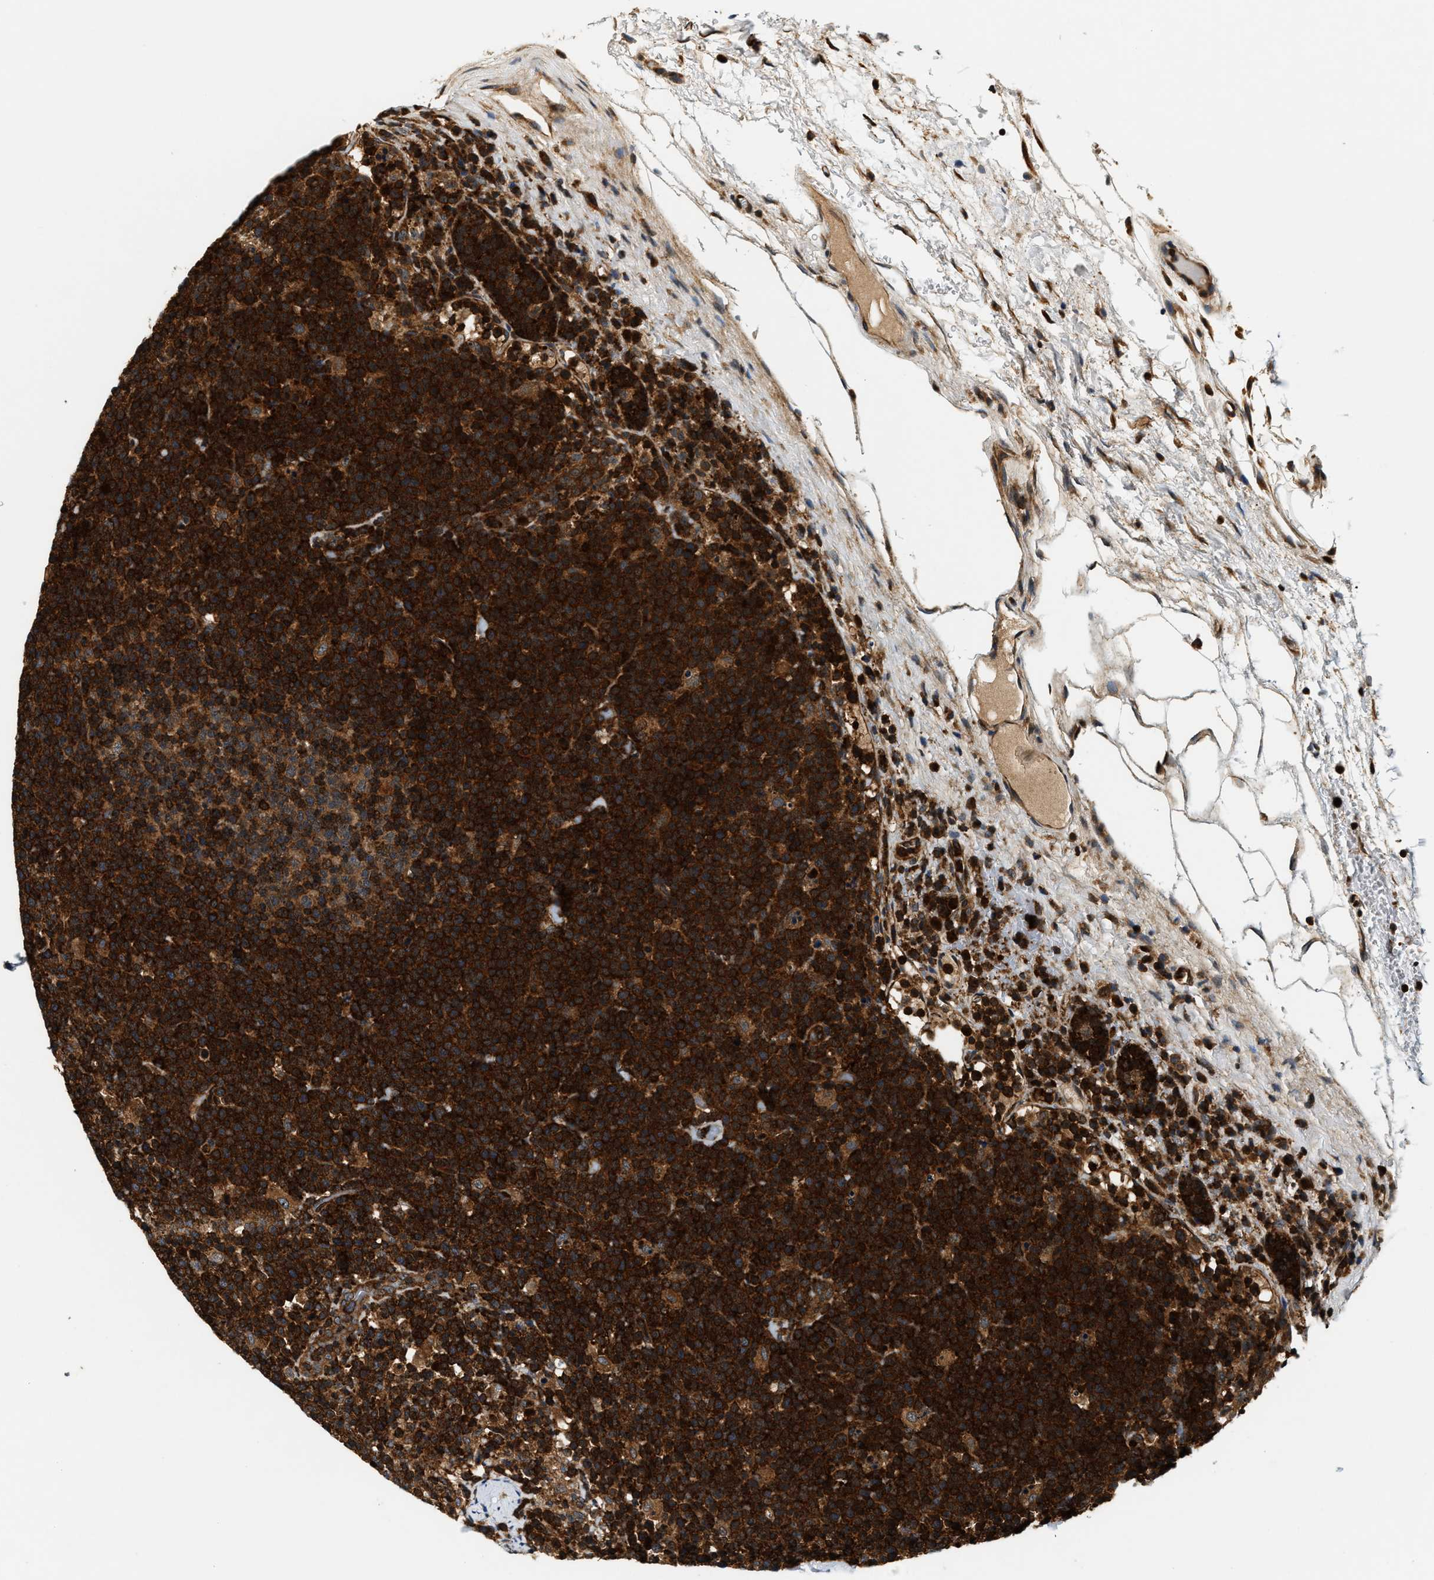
{"staining": {"intensity": "strong", "quantity": ">75%", "location": "cytoplasmic/membranous"}, "tissue": "lymphoma", "cell_type": "Tumor cells", "image_type": "cancer", "snomed": [{"axis": "morphology", "description": "Malignant lymphoma, non-Hodgkin's type, High grade"}, {"axis": "topography", "description": "Lymph node"}], "caption": "Immunohistochemical staining of high-grade malignant lymphoma, non-Hodgkin's type shows strong cytoplasmic/membranous protein staining in approximately >75% of tumor cells. (Stains: DAB in brown, nuclei in blue, Microscopy: brightfield microscopy at high magnification).", "gene": "SAMD9", "patient": {"sex": "male", "age": 61}}